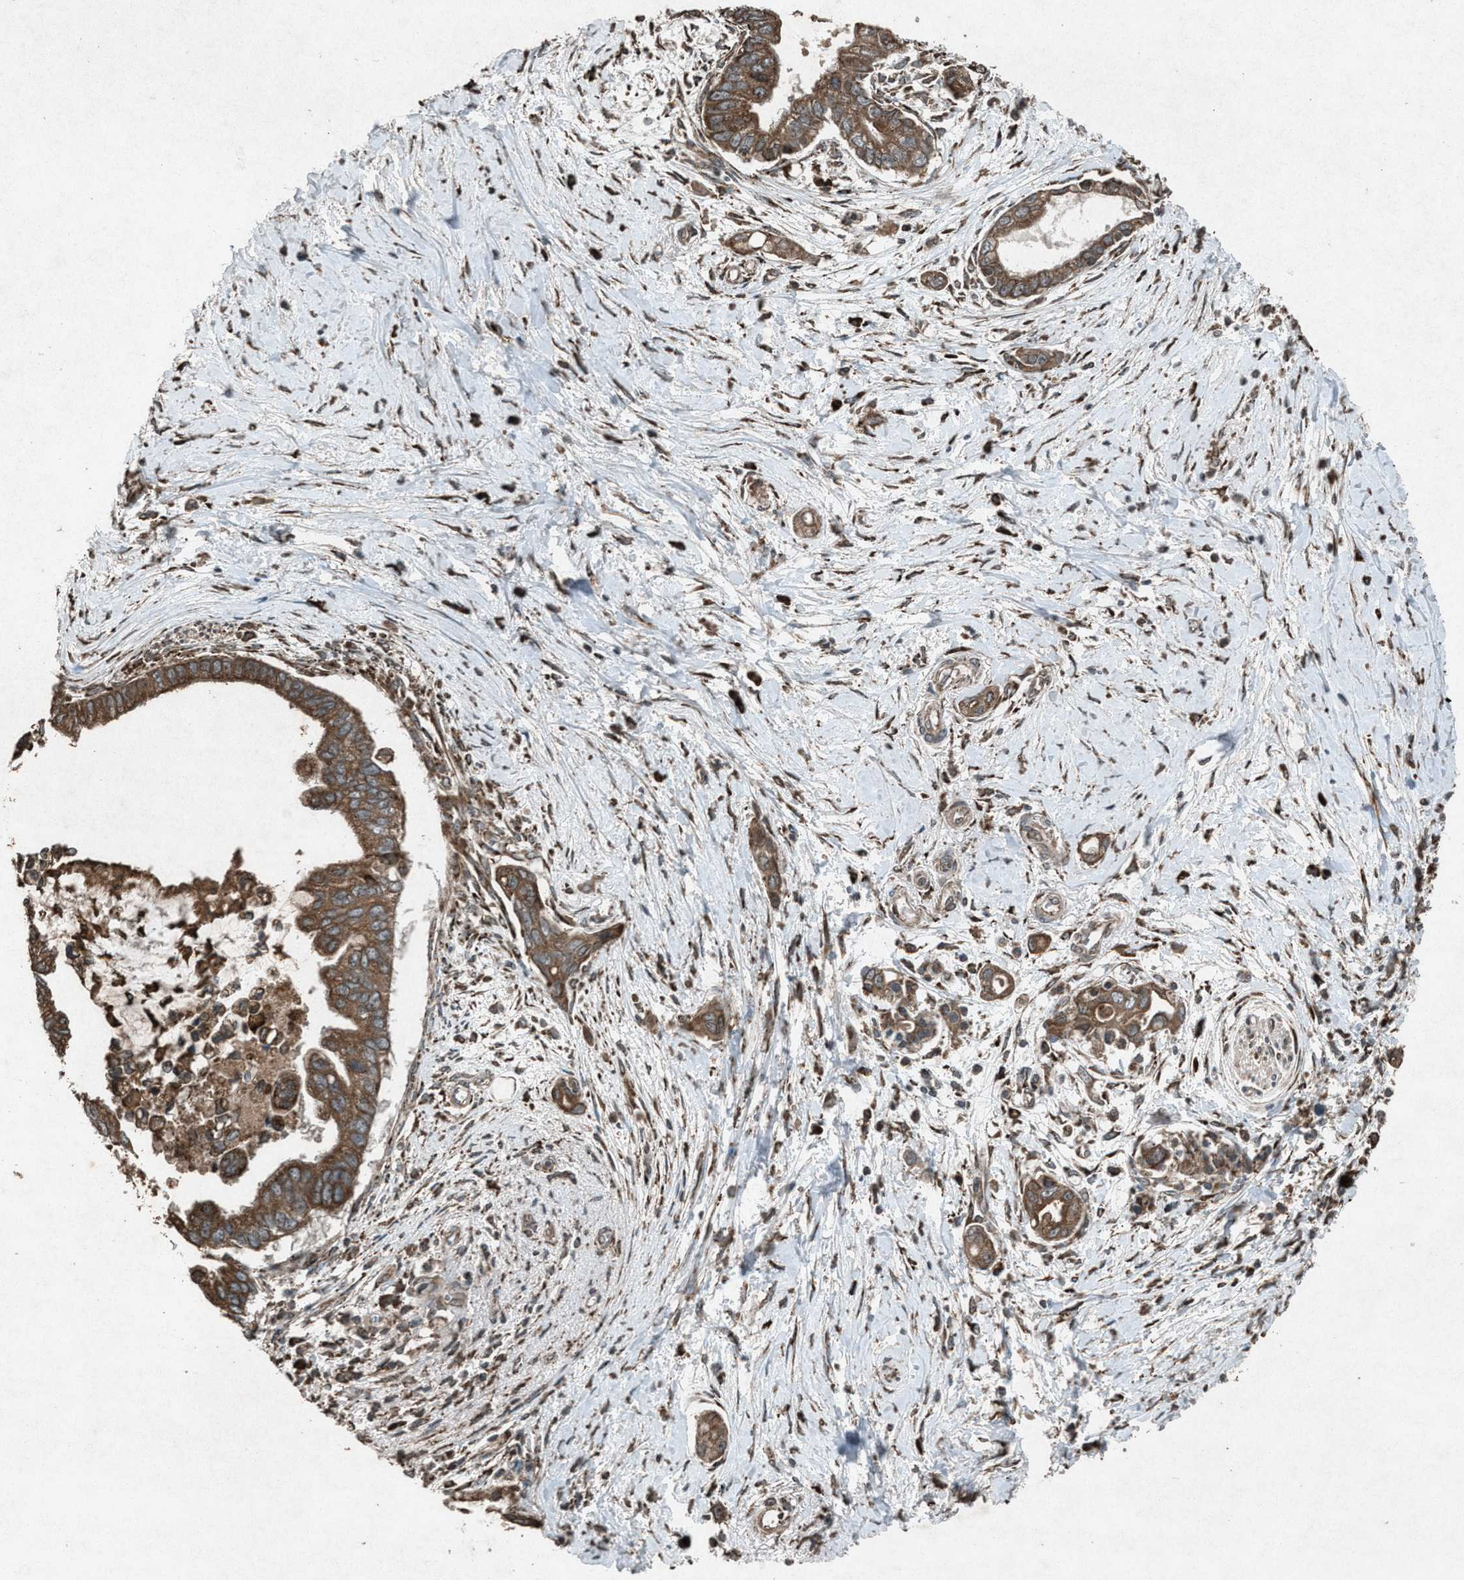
{"staining": {"intensity": "moderate", "quantity": ">75%", "location": "cytoplasmic/membranous"}, "tissue": "pancreatic cancer", "cell_type": "Tumor cells", "image_type": "cancer", "snomed": [{"axis": "morphology", "description": "Adenocarcinoma, NOS"}, {"axis": "topography", "description": "Pancreas"}], "caption": "Immunohistochemistry (DAB (3,3'-diaminobenzidine)) staining of adenocarcinoma (pancreatic) demonstrates moderate cytoplasmic/membranous protein staining in about >75% of tumor cells.", "gene": "CALR", "patient": {"sex": "male", "age": 59}}